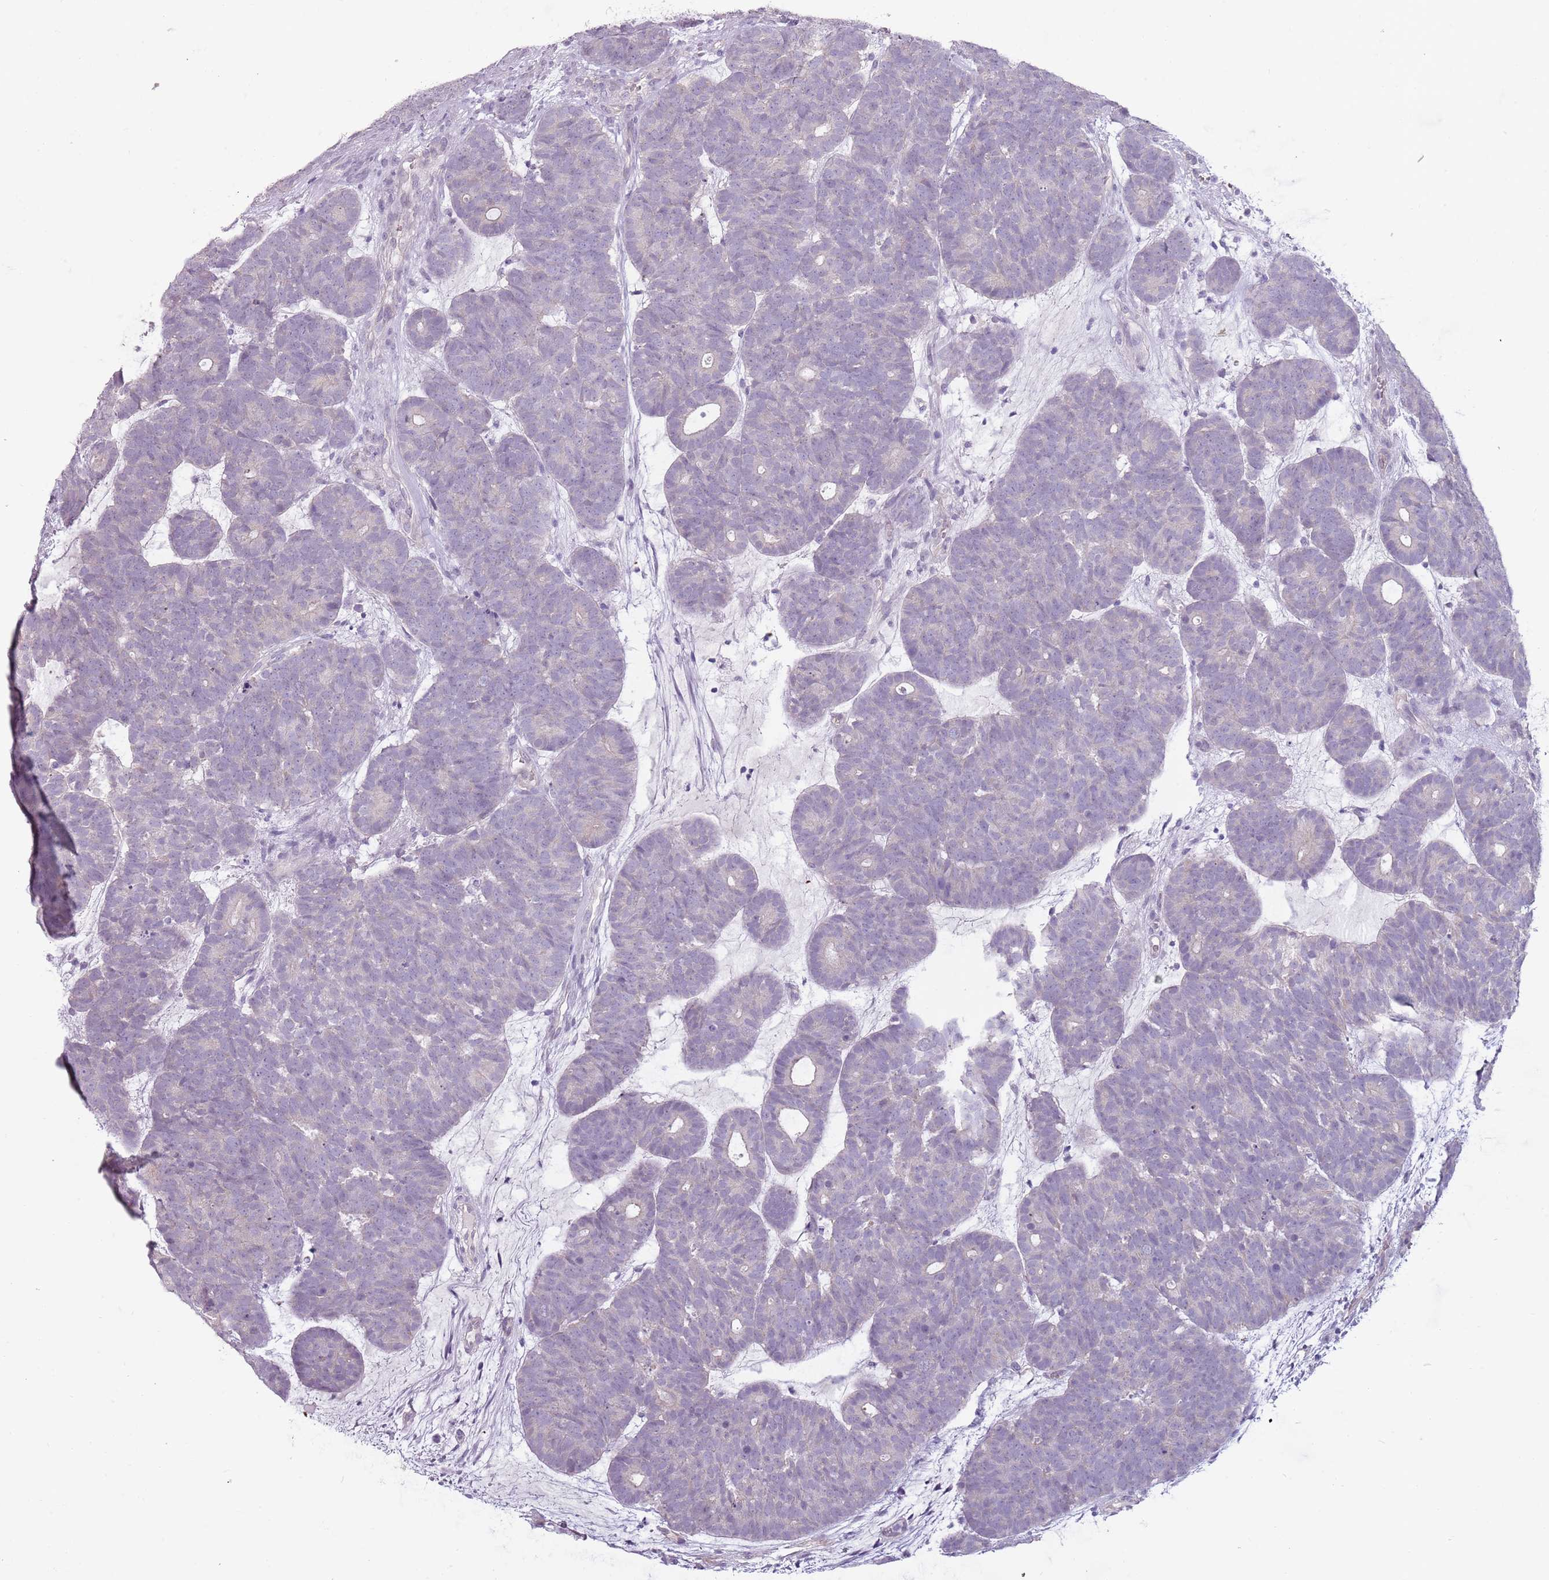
{"staining": {"intensity": "negative", "quantity": "none", "location": "none"}, "tissue": "head and neck cancer", "cell_type": "Tumor cells", "image_type": "cancer", "snomed": [{"axis": "morphology", "description": "Adenocarcinoma, NOS"}, {"axis": "topography", "description": "Head-Neck"}], "caption": "An image of human head and neck adenocarcinoma is negative for staining in tumor cells.", "gene": "RFX2", "patient": {"sex": "female", "age": 81}}